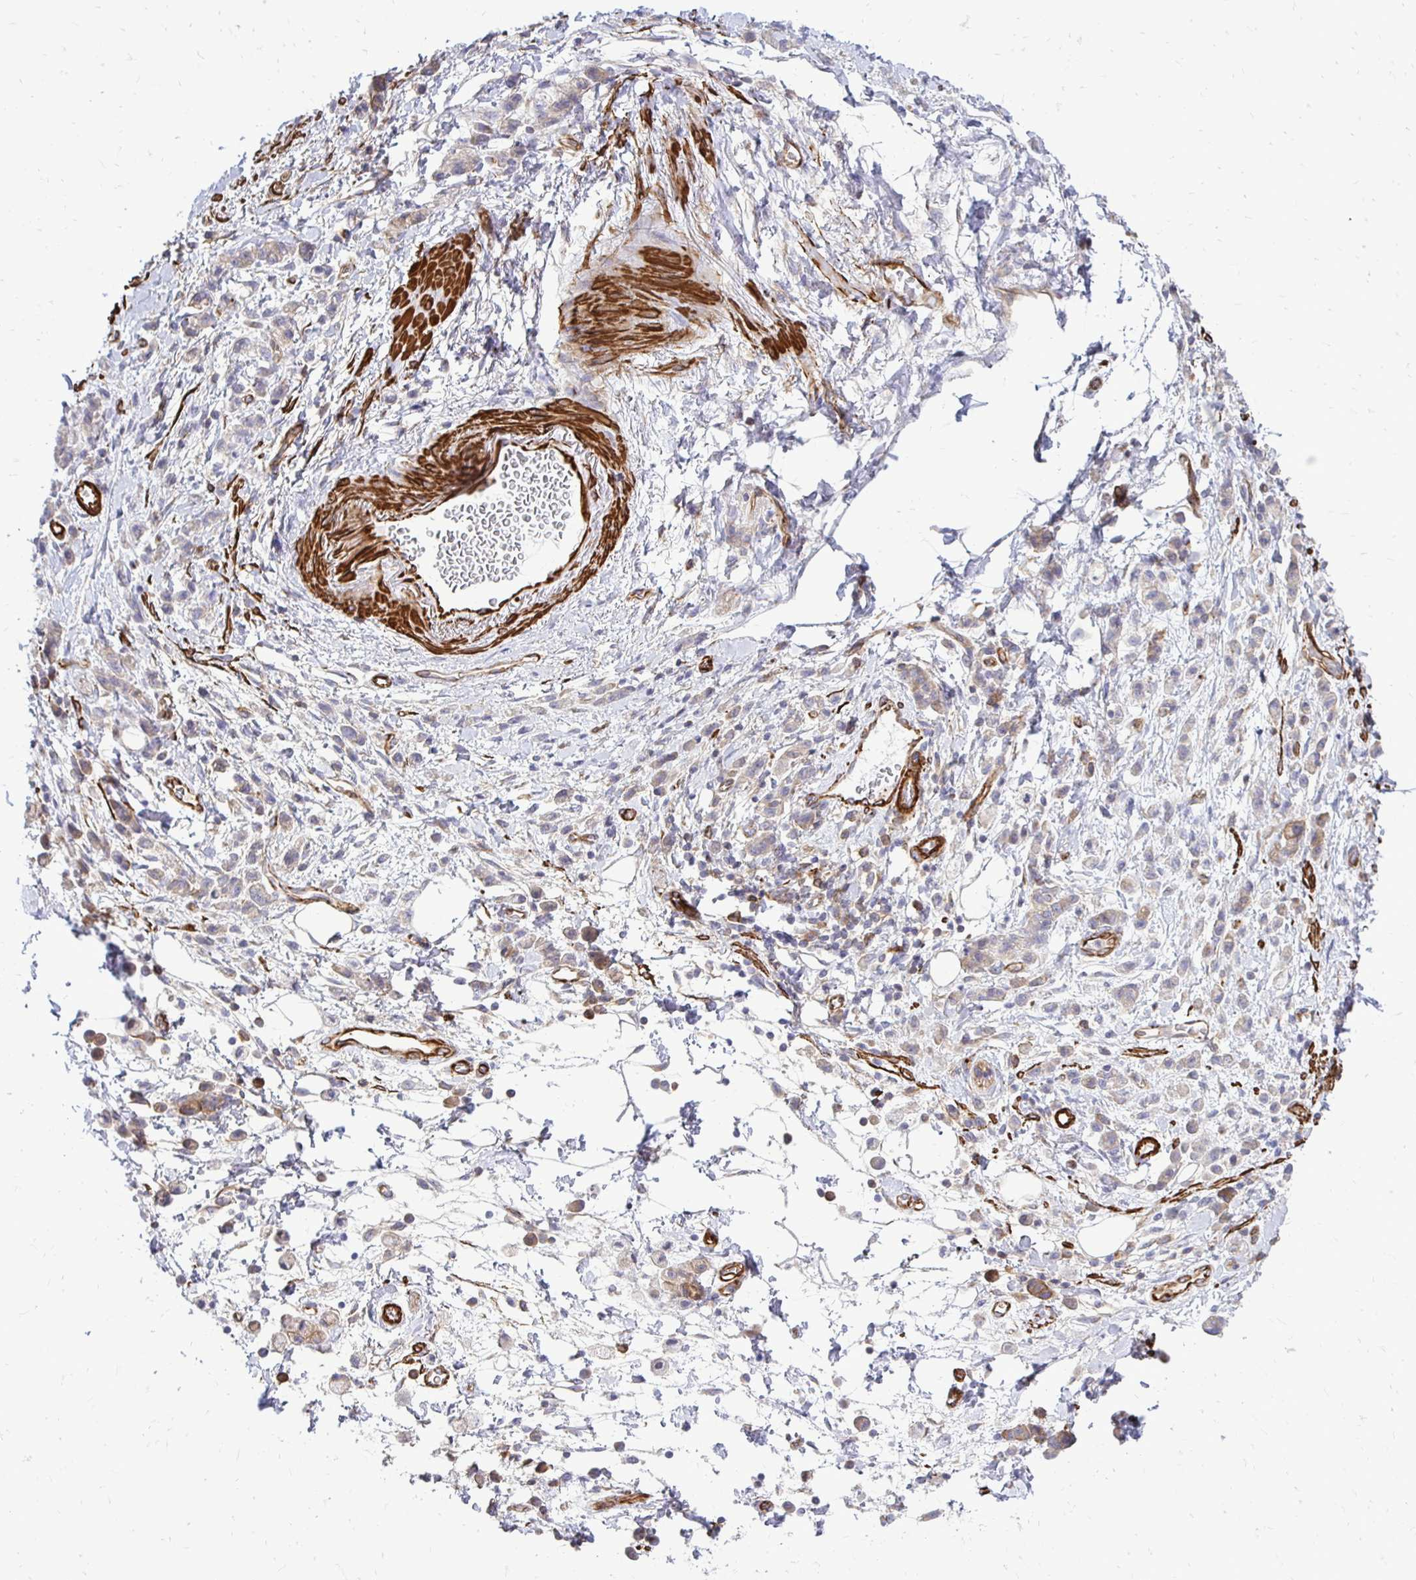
{"staining": {"intensity": "weak", "quantity": ">75%", "location": "cytoplasmic/membranous"}, "tissue": "stomach cancer", "cell_type": "Tumor cells", "image_type": "cancer", "snomed": [{"axis": "morphology", "description": "Adenocarcinoma, NOS"}, {"axis": "topography", "description": "Stomach"}], "caption": "The image displays staining of stomach cancer (adenocarcinoma), revealing weak cytoplasmic/membranous protein positivity (brown color) within tumor cells.", "gene": "CTPS1", "patient": {"sex": "male", "age": 77}}